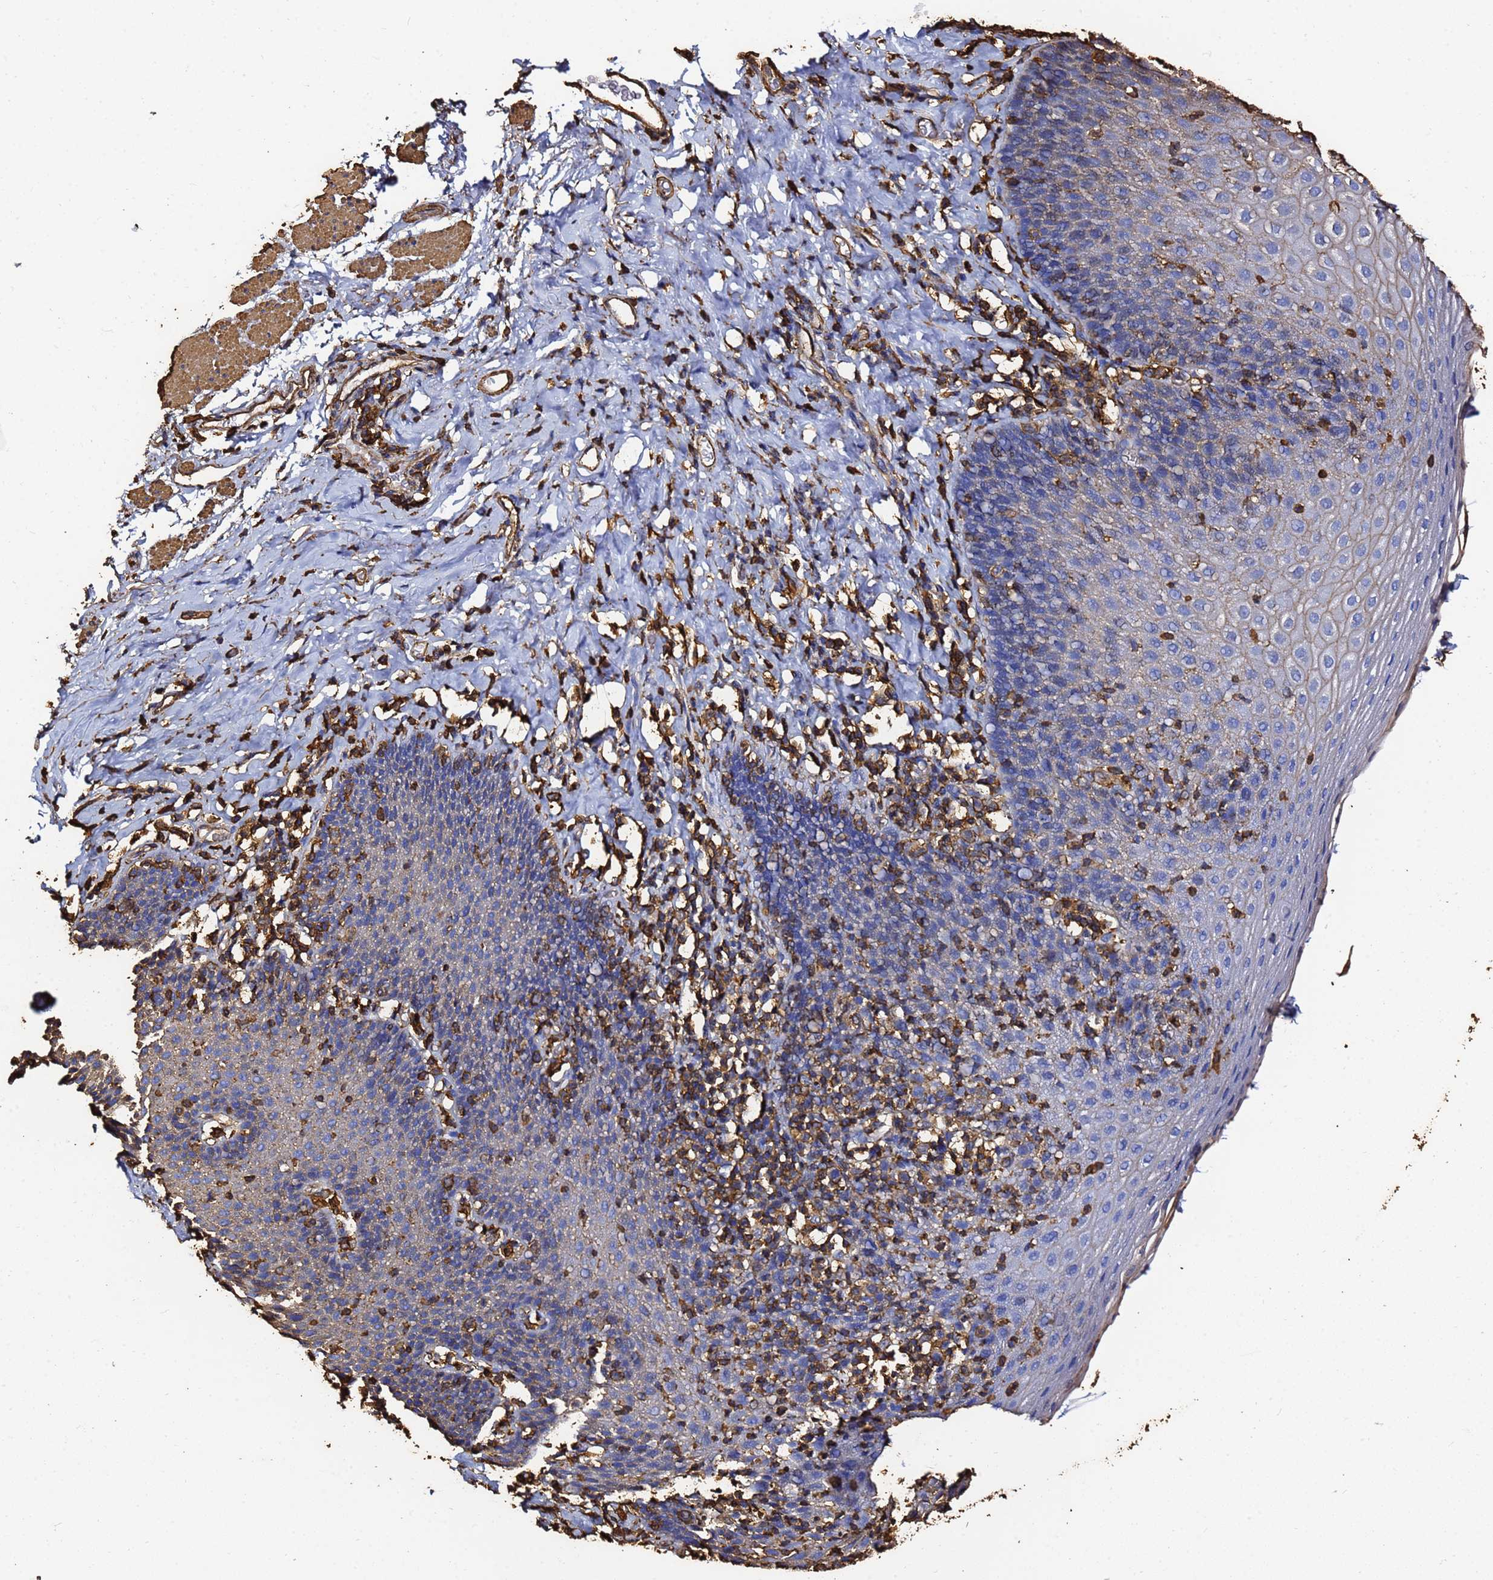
{"staining": {"intensity": "moderate", "quantity": "25%-75%", "location": "cytoplasmic/membranous"}, "tissue": "esophagus", "cell_type": "Squamous epithelial cells", "image_type": "normal", "snomed": [{"axis": "morphology", "description": "Normal tissue, NOS"}, {"axis": "topography", "description": "Esophagus"}], "caption": "Esophagus stained with DAB (3,3'-diaminobenzidine) IHC reveals medium levels of moderate cytoplasmic/membranous expression in about 25%-75% of squamous epithelial cells. The protein is shown in brown color, while the nuclei are stained blue.", "gene": "ACTA1", "patient": {"sex": "female", "age": 61}}